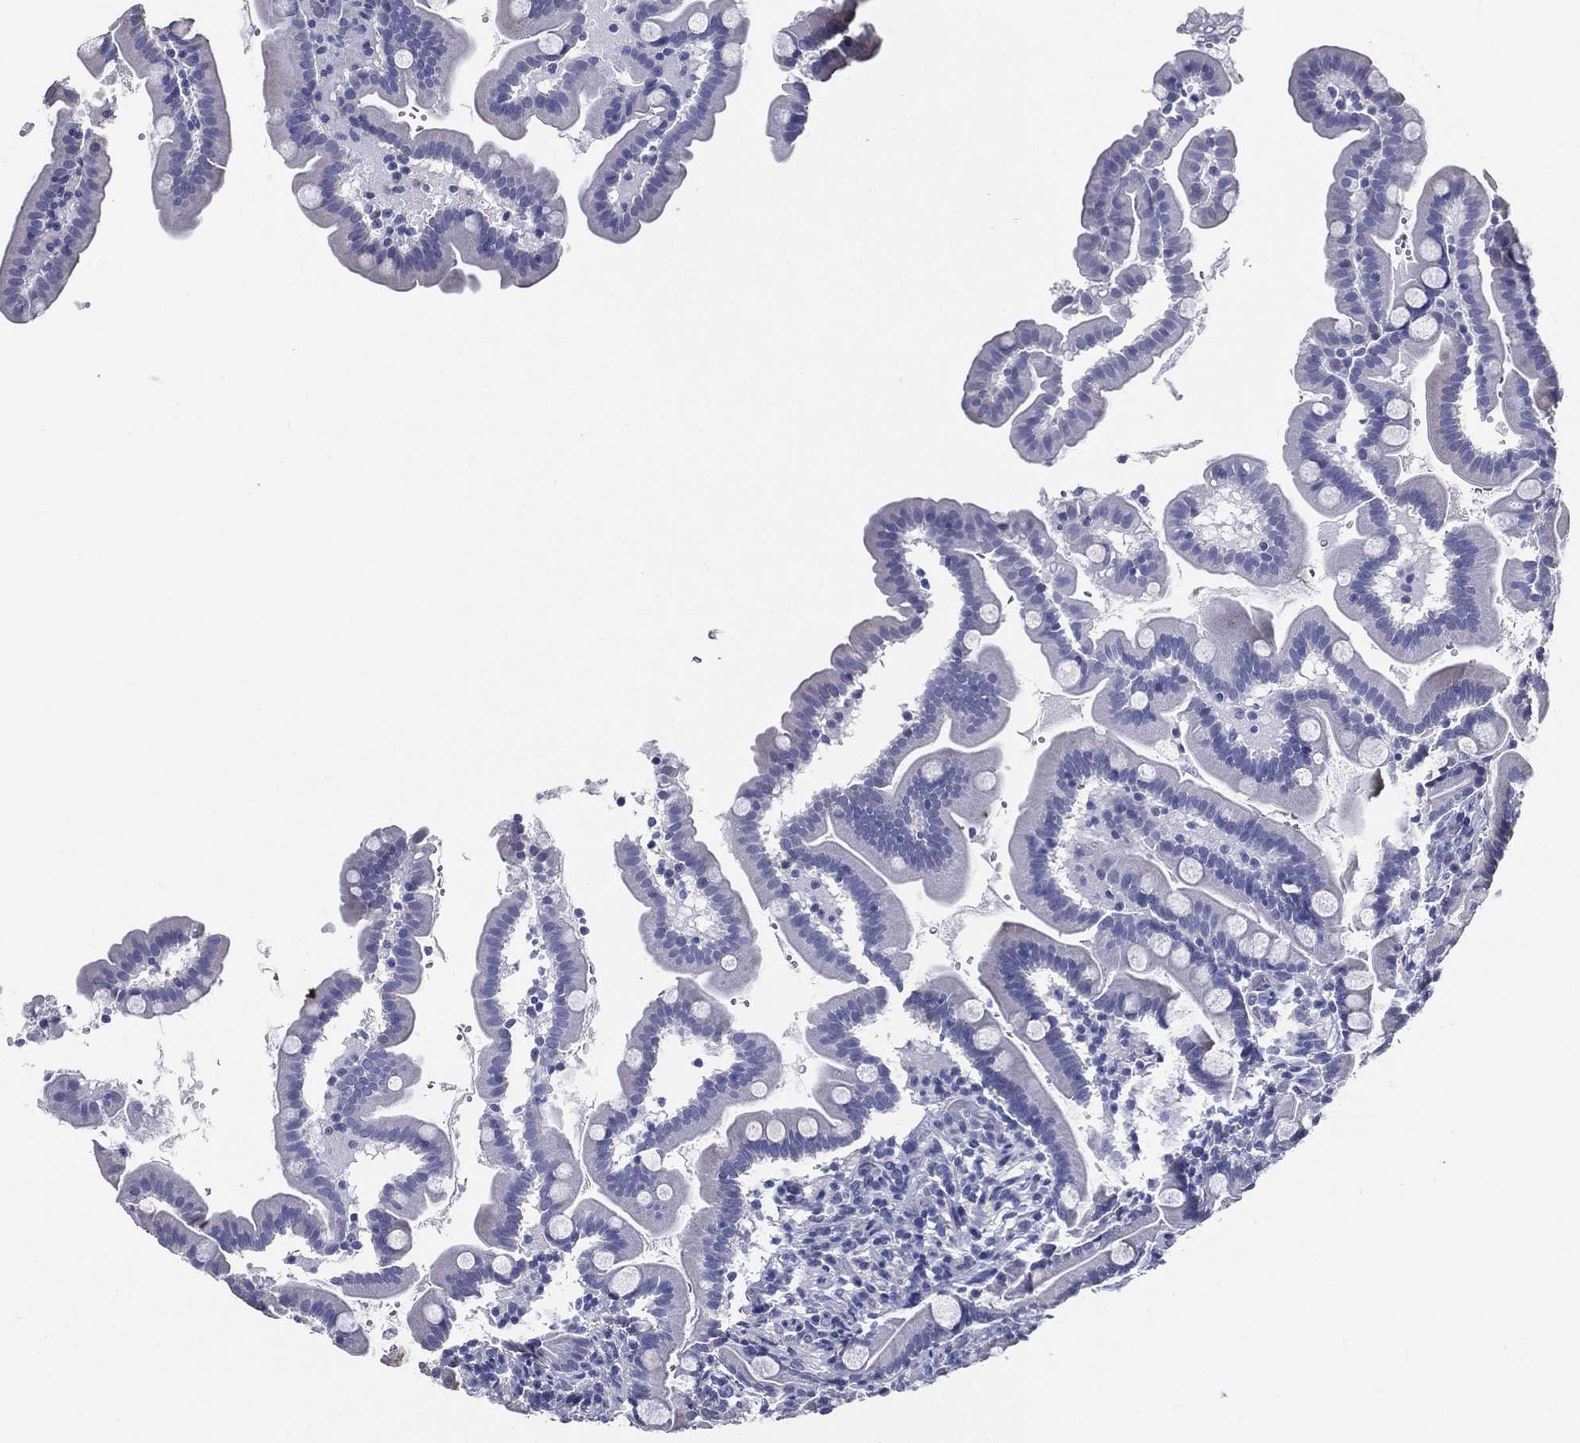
{"staining": {"intensity": "negative", "quantity": "none", "location": "none"}, "tissue": "small intestine", "cell_type": "Glandular cells", "image_type": "normal", "snomed": [{"axis": "morphology", "description": "Normal tissue, NOS"}, {"axis": "topography", "description": "Small intestine"}], "caption": "Immunohistochemistry photomicrograph of unremarkable small intestine: human small intestine stained with DAB displays no significant protein expression in glandular cells.", "gene": "RSPH4A", "patient": {"sex": "female", "age": 44}}